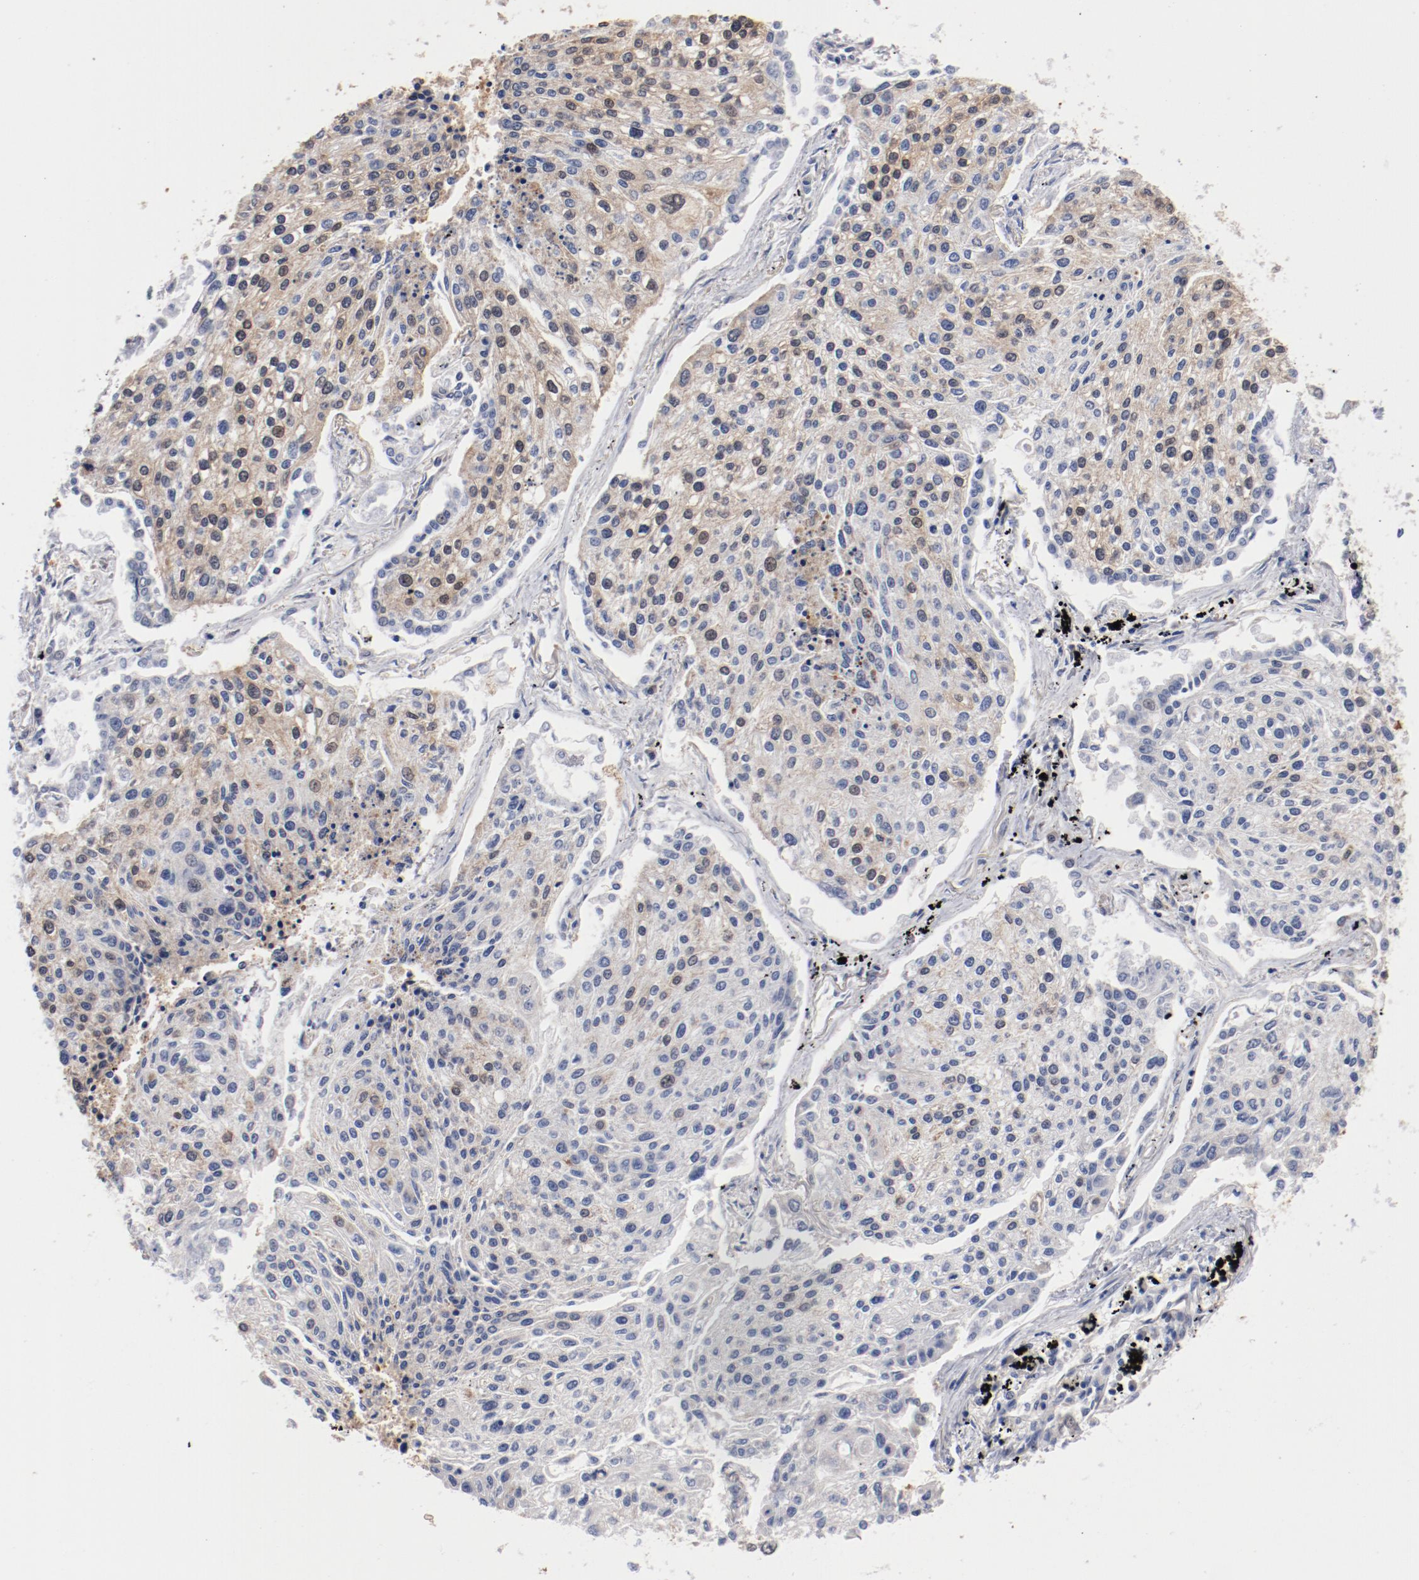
{"staining": {"intensity": "moderate", "quantity": "25%-75%", "location": "cytoplasmic/membranous"}, "tissue": "lung cancer", "cell_type": "Tumor cells", "image_type": "cancer", "snomed": [{"axis": "morphology", "description": "Squamous cell carcinoma, NOS"}, {"axis": "topography", "description": "Lung"}], "caption": "DAB (3,3'-diaminobenzidine) immunohistochemical staining of human lung squamous cell carcinoma shows moderate cytoplasmic/membranous protein staining in about 25%-75% of tumor cells. (Brightfield microscopy of DAB IHC at high magnification).", "gene": "MIF", "patient": {"sex": "male", "age": 75}}